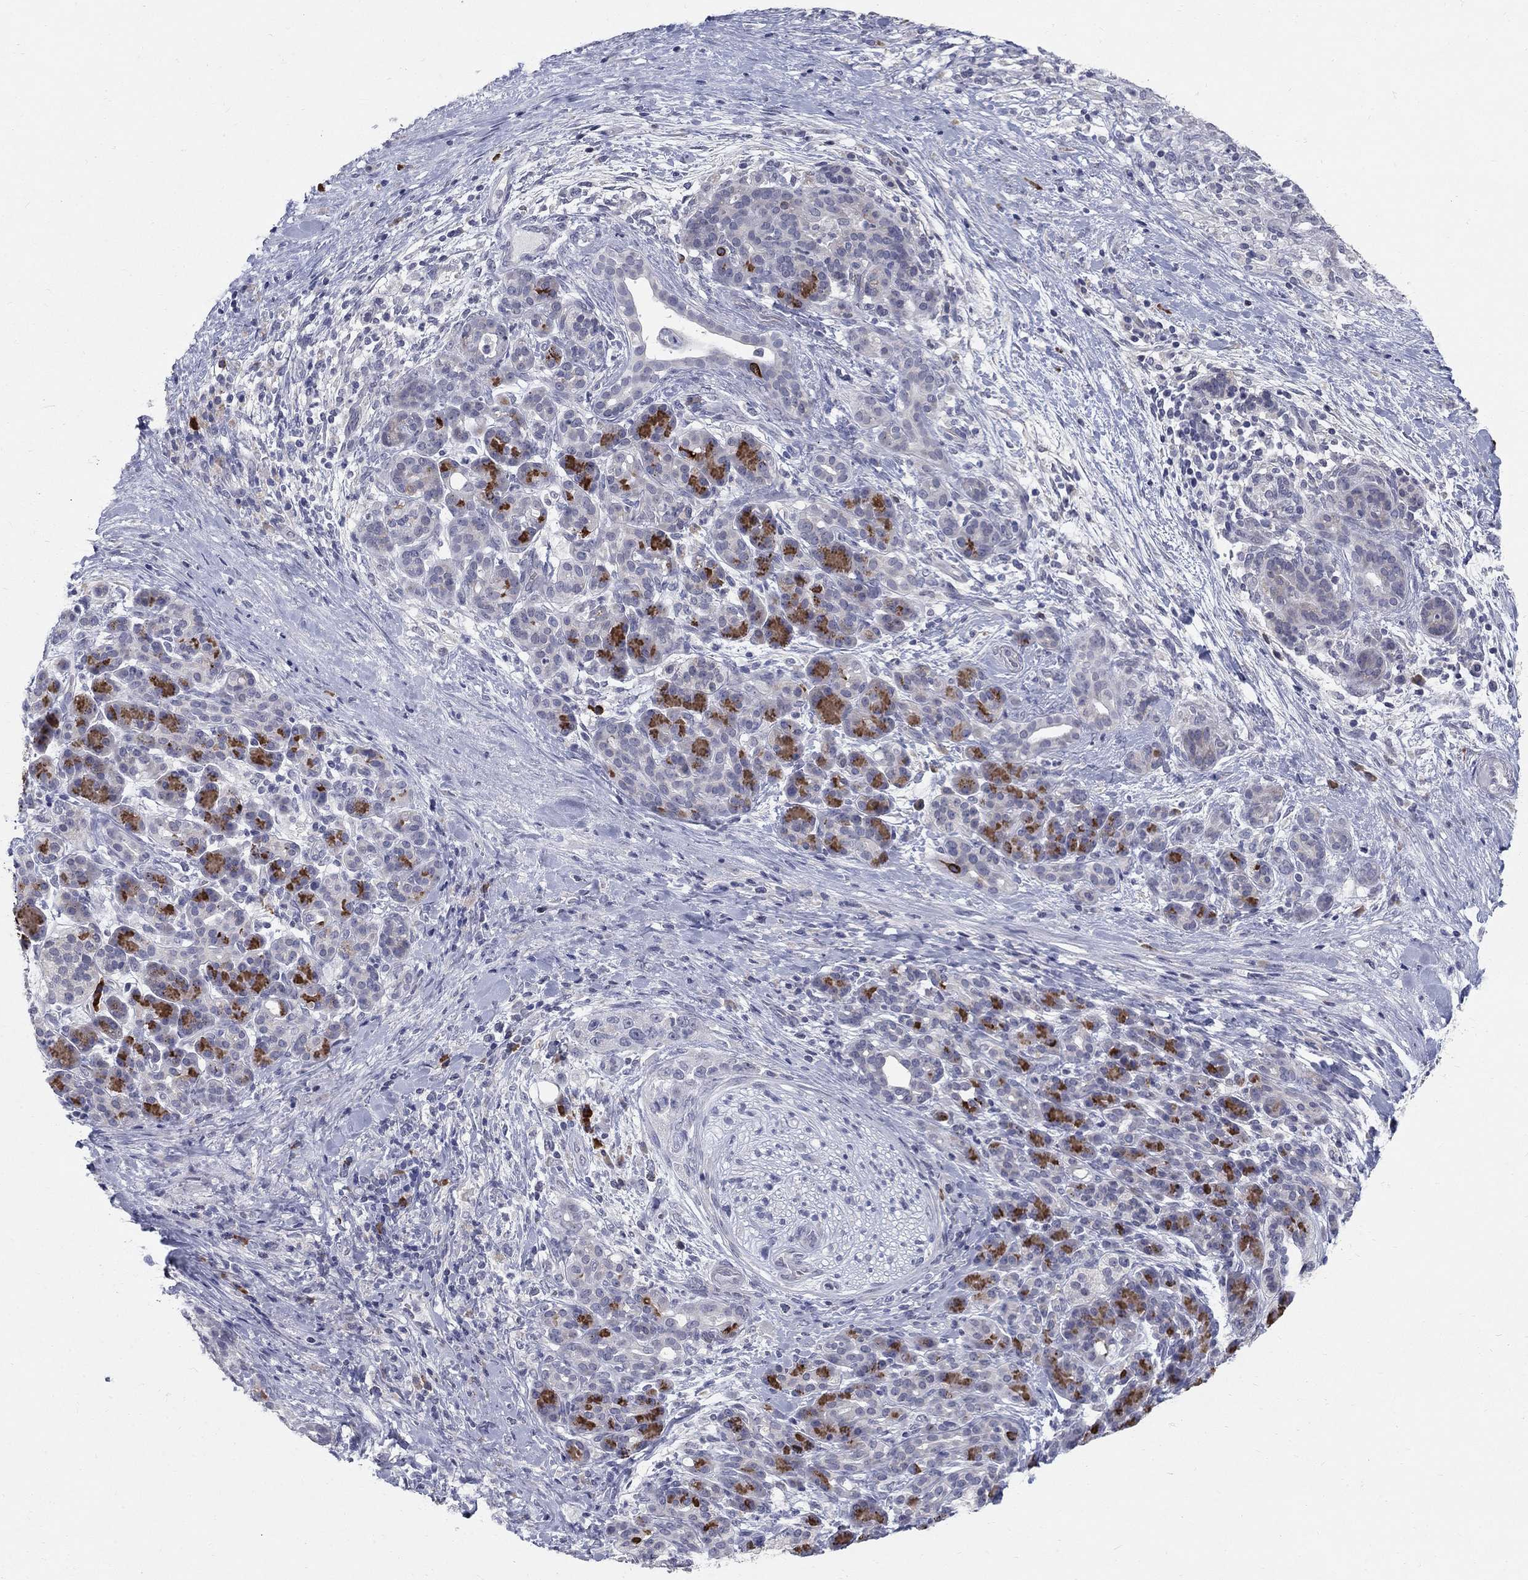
{"staining": {"intensity": "strong", "quantity": "<25%", "location": "cytoplasmic/membranous"}, "tissue": "pancreatic cancer", "cell_type": "Tumor cells", "image_type": "cancer", "snomed": [{"axis": "morphology", "description": "Adenocarcinoma, NOS"}, {"axis": "topography", "description": "Pancreas"}], "caption": "This is a photomicrograph of IHC staining of adenocarcinoma (pancreatic), which shows strong expression in the cytoplasmic/membranous of tumor cells.", "gene": "NTRK2", "patient": {"sex": "male", "age": 44}}